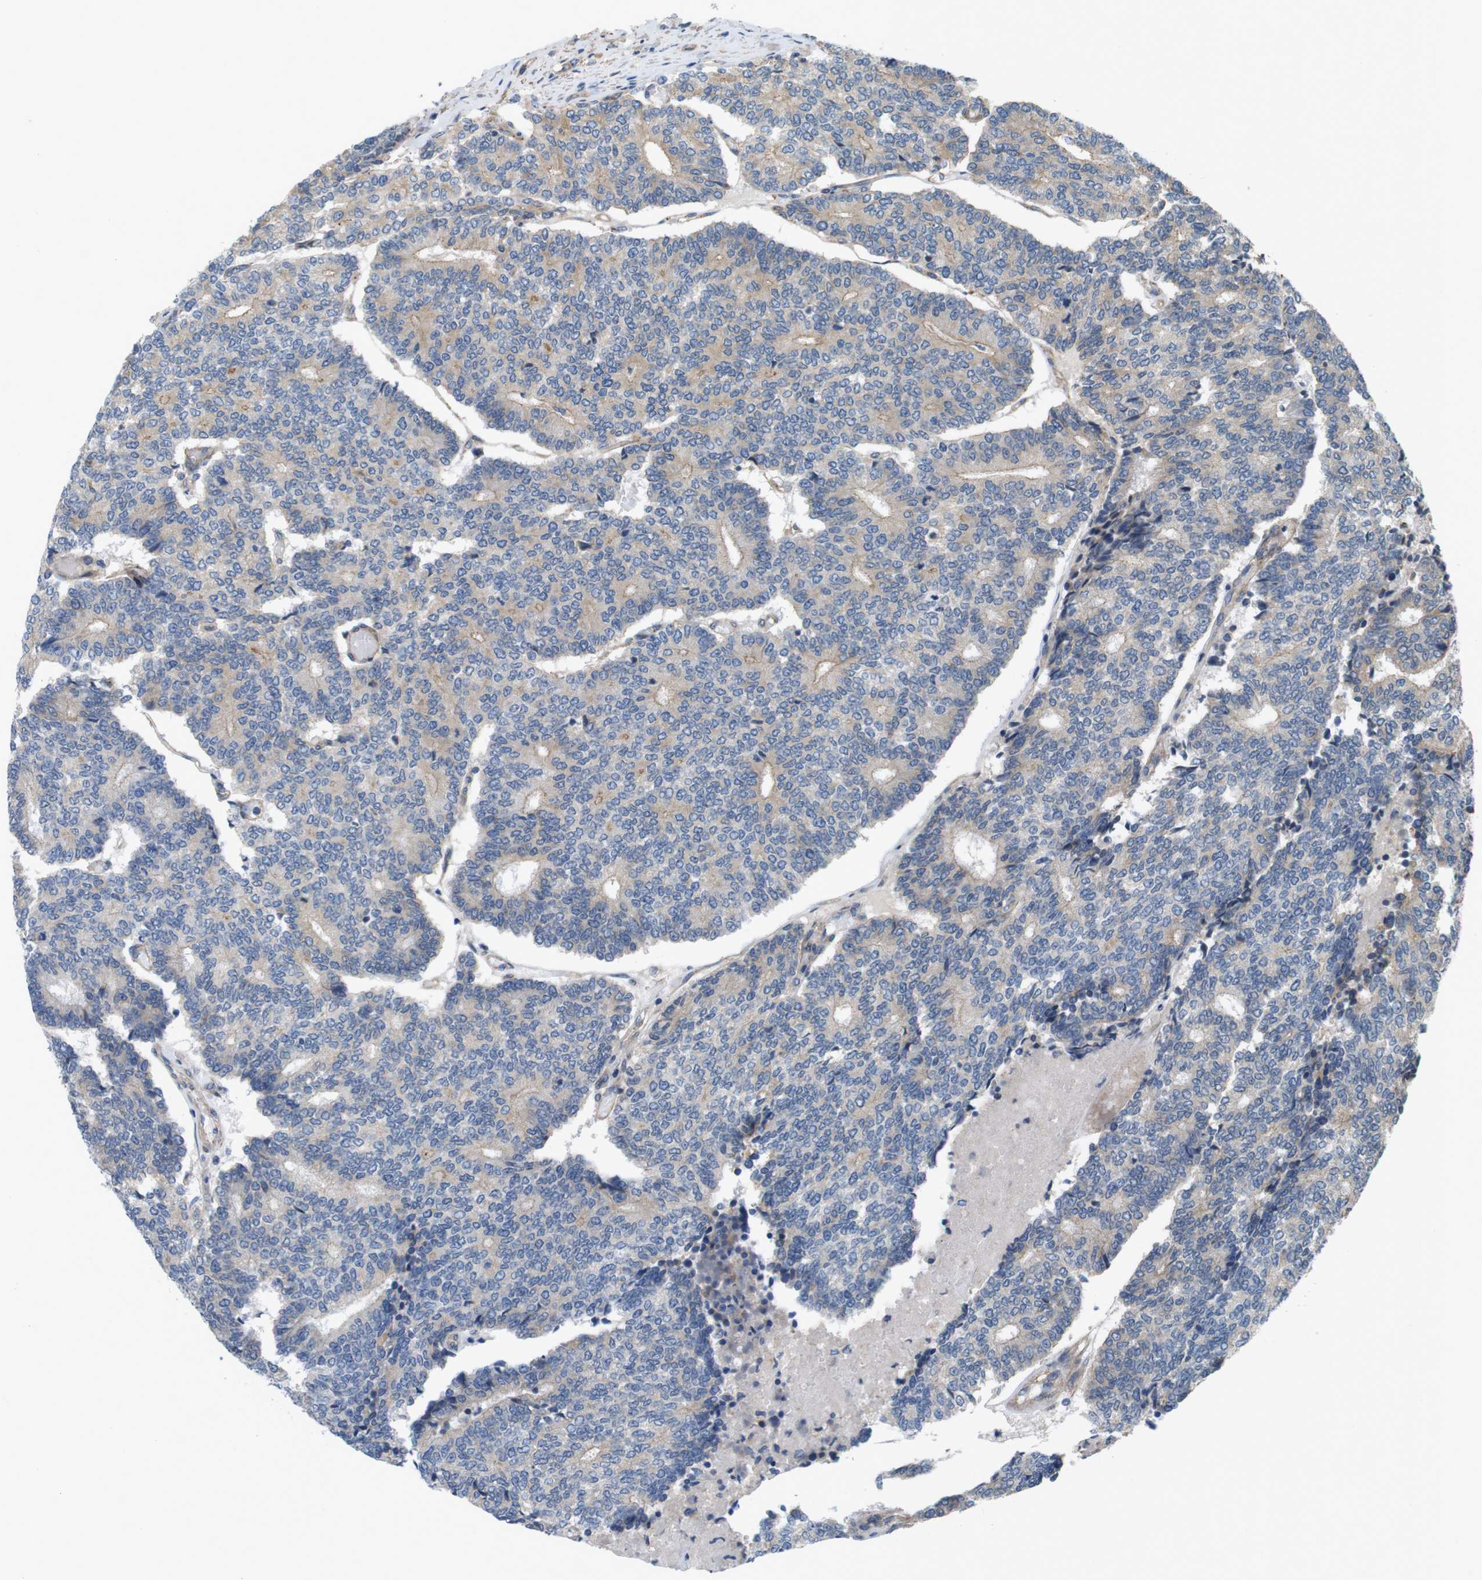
{"staining": {"intensity": "weak", "quantity": ">75%", "location": "cytoplasmic/membranous"}, "tissue": "prostate cancer", "cell_type": "Tumor cells", "image_type": "cancer", "snomed": [{"axis": "morphology", "description": "Normal tissue, NOS"}, {"axis": "morphology", "description": "Adenocarcinoma, High grade"}, {"axis": "topography", "description": "Prostate"}, {"axis": "topography", "description": "Seminal veicle"}], "caption": "IHC of prostate adenocarcinoma (high-grade) displays low levels of weak cytoplasmic/membranous staining in approximately >75% of tumor cells.", "gene": "BVES", "patient": {"sex": "male", "age": 55}}